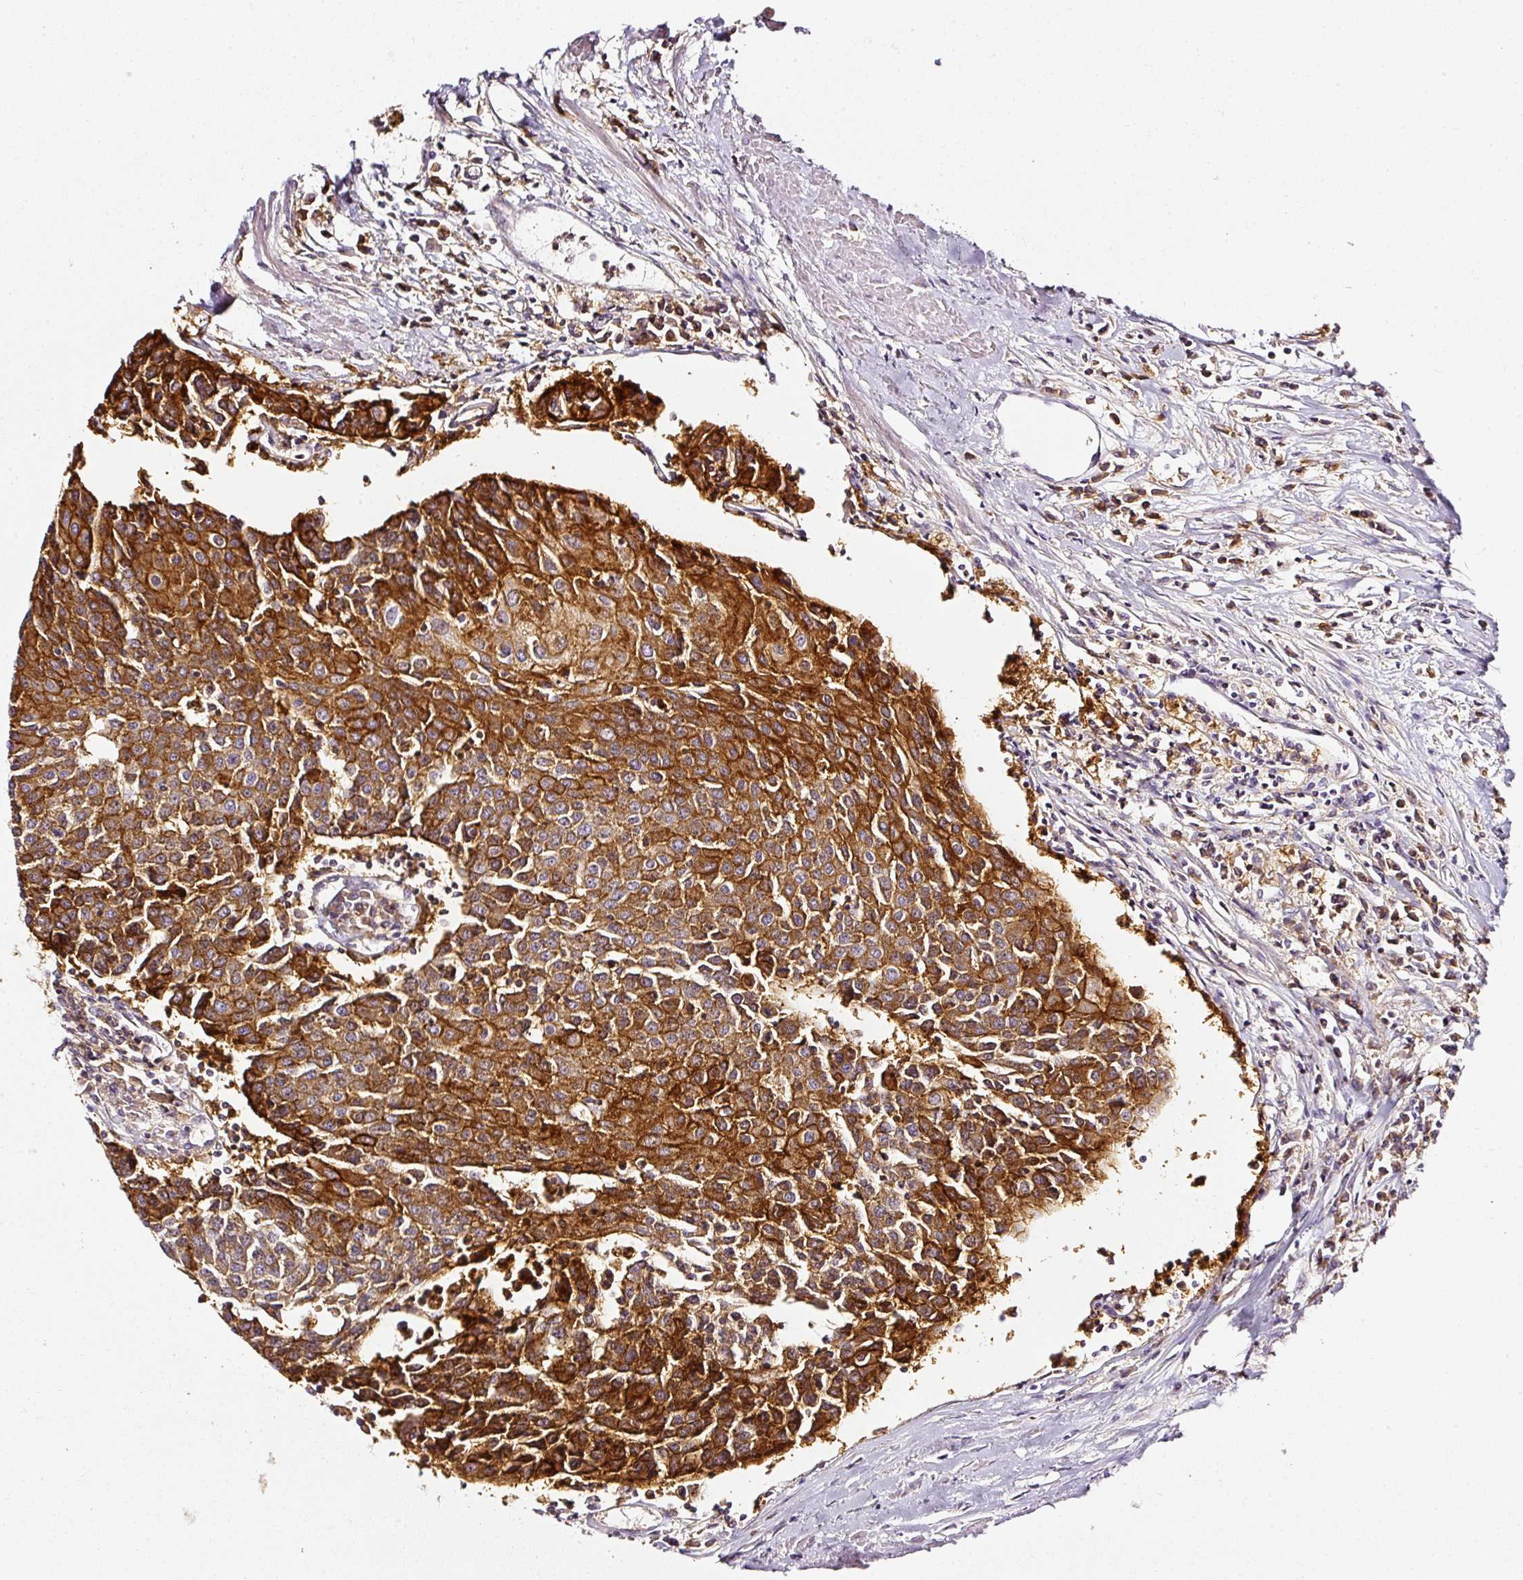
{"staining": {"intensity": "strong", "quantity": ">75%", "location": "cytoplasmic/membranous"}, "tissue": "urothelial cancer", "cell_type": "Tumor cells", "image_type": "cancer", "snomed": [{"axis": "morphology", "description": "Urothelial carcinoma, High grade"}, {"axis": "topography", "description": "Urinary bladder"}], "caption": "Immunohistochemical staining of urothelial cancer displays high levels of strong cytoplasmic/membranous protein positivity in approximately >75% of tumor cells.", "gene": "CD47", "patient": {"sex": "female", "age": 85}}